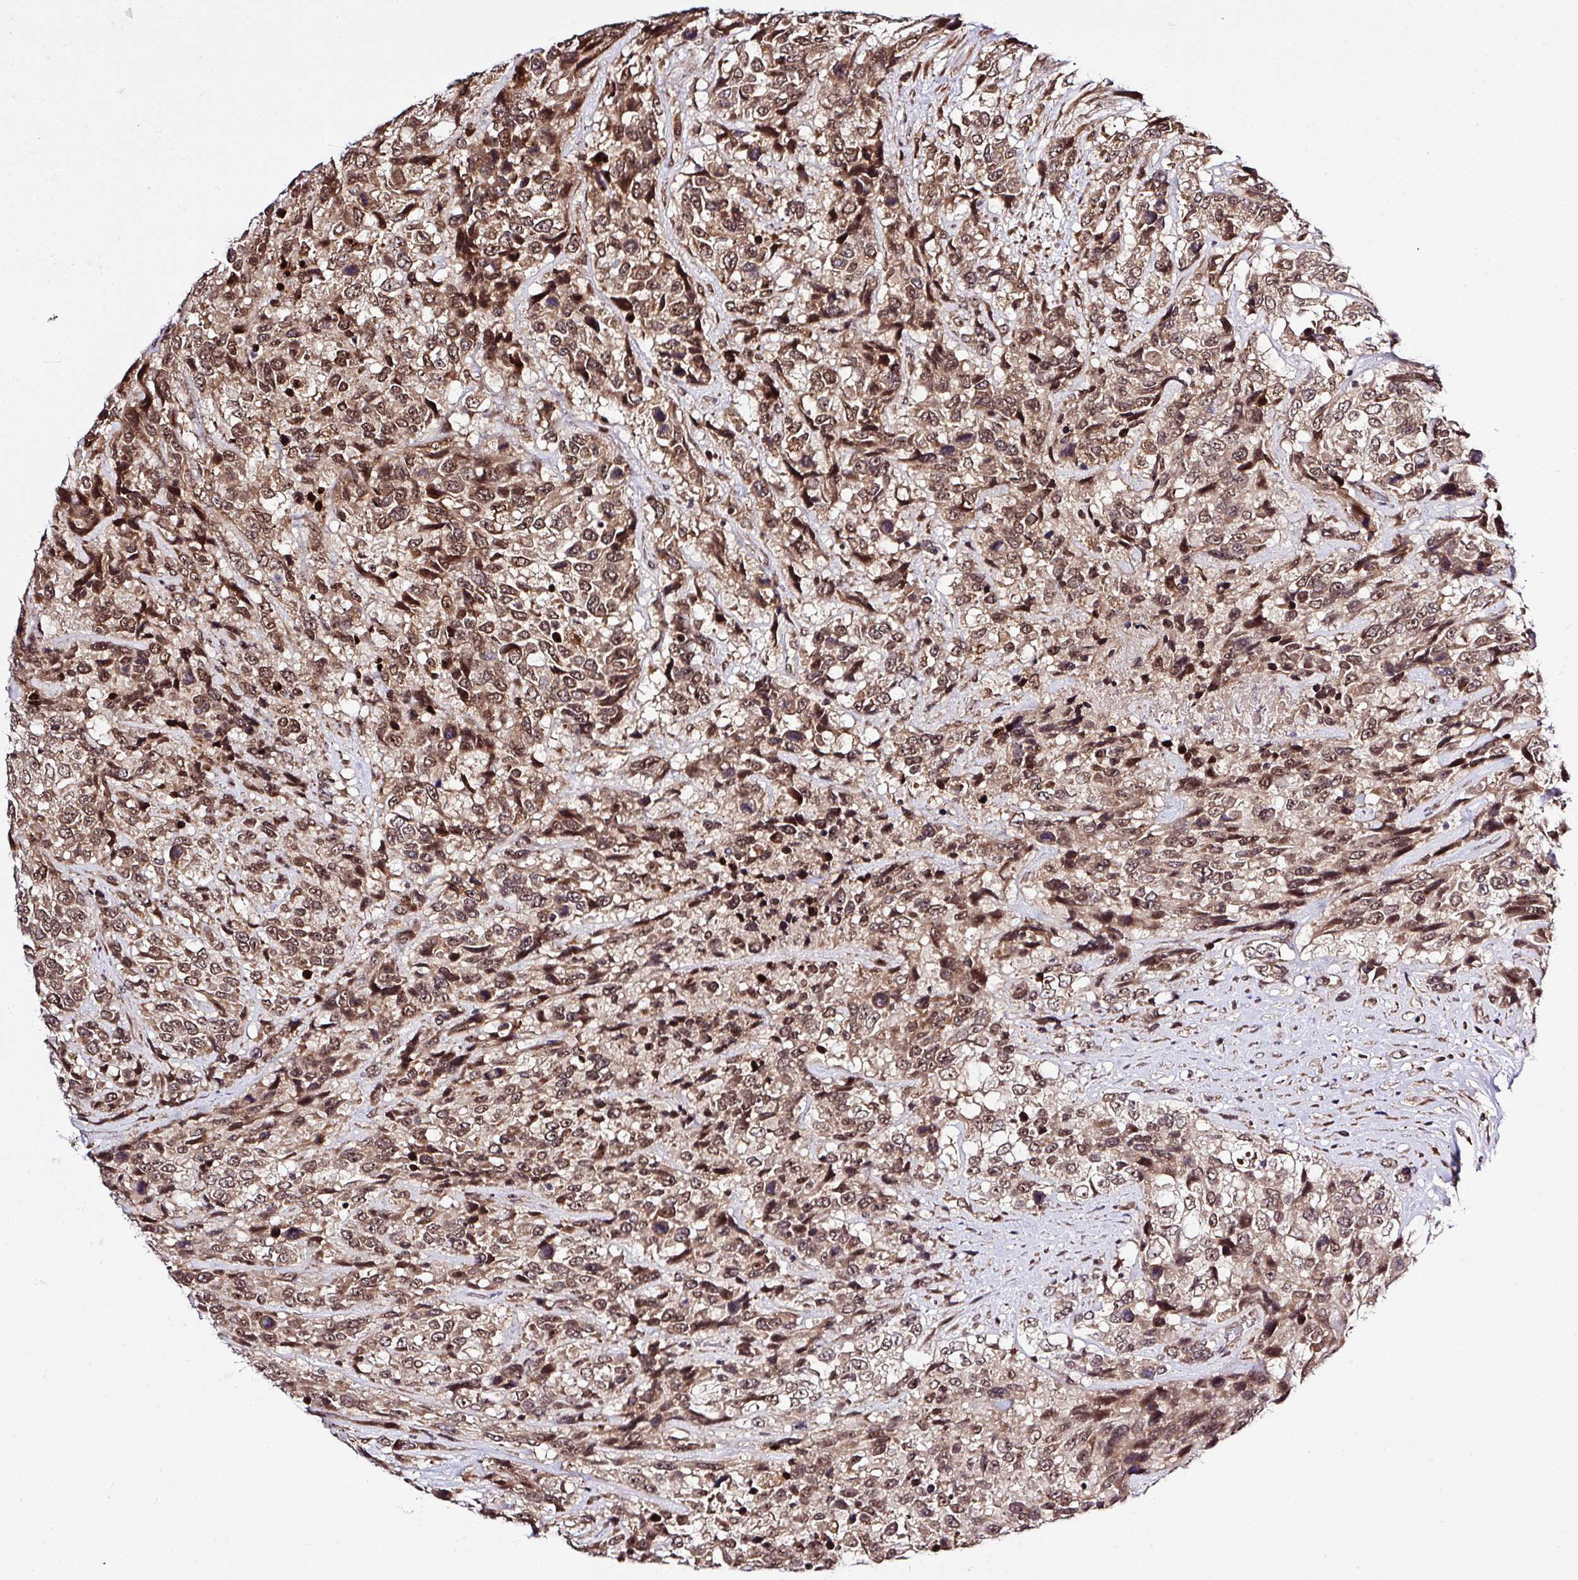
{"staining": {"intensity": "moderate", "quantity": ">75%", "location": "cytoplasmic/membranous,nuclear"}, "tissue": "urothelial cancer", "cell_type": "Tumor cells", "image_type": "cancer", "snomed": [{"axis": "morphology", "description": "Urothelial carcinoma, High grade"}, {"axis": "topography", "description": "Urinary bladder"}], "caption": "Urothelial cancer stained with a protein marker displays moderate staining in tumor cells.", "gene": "FAM153A", "patient": {"sex": "female", "age": 70}}